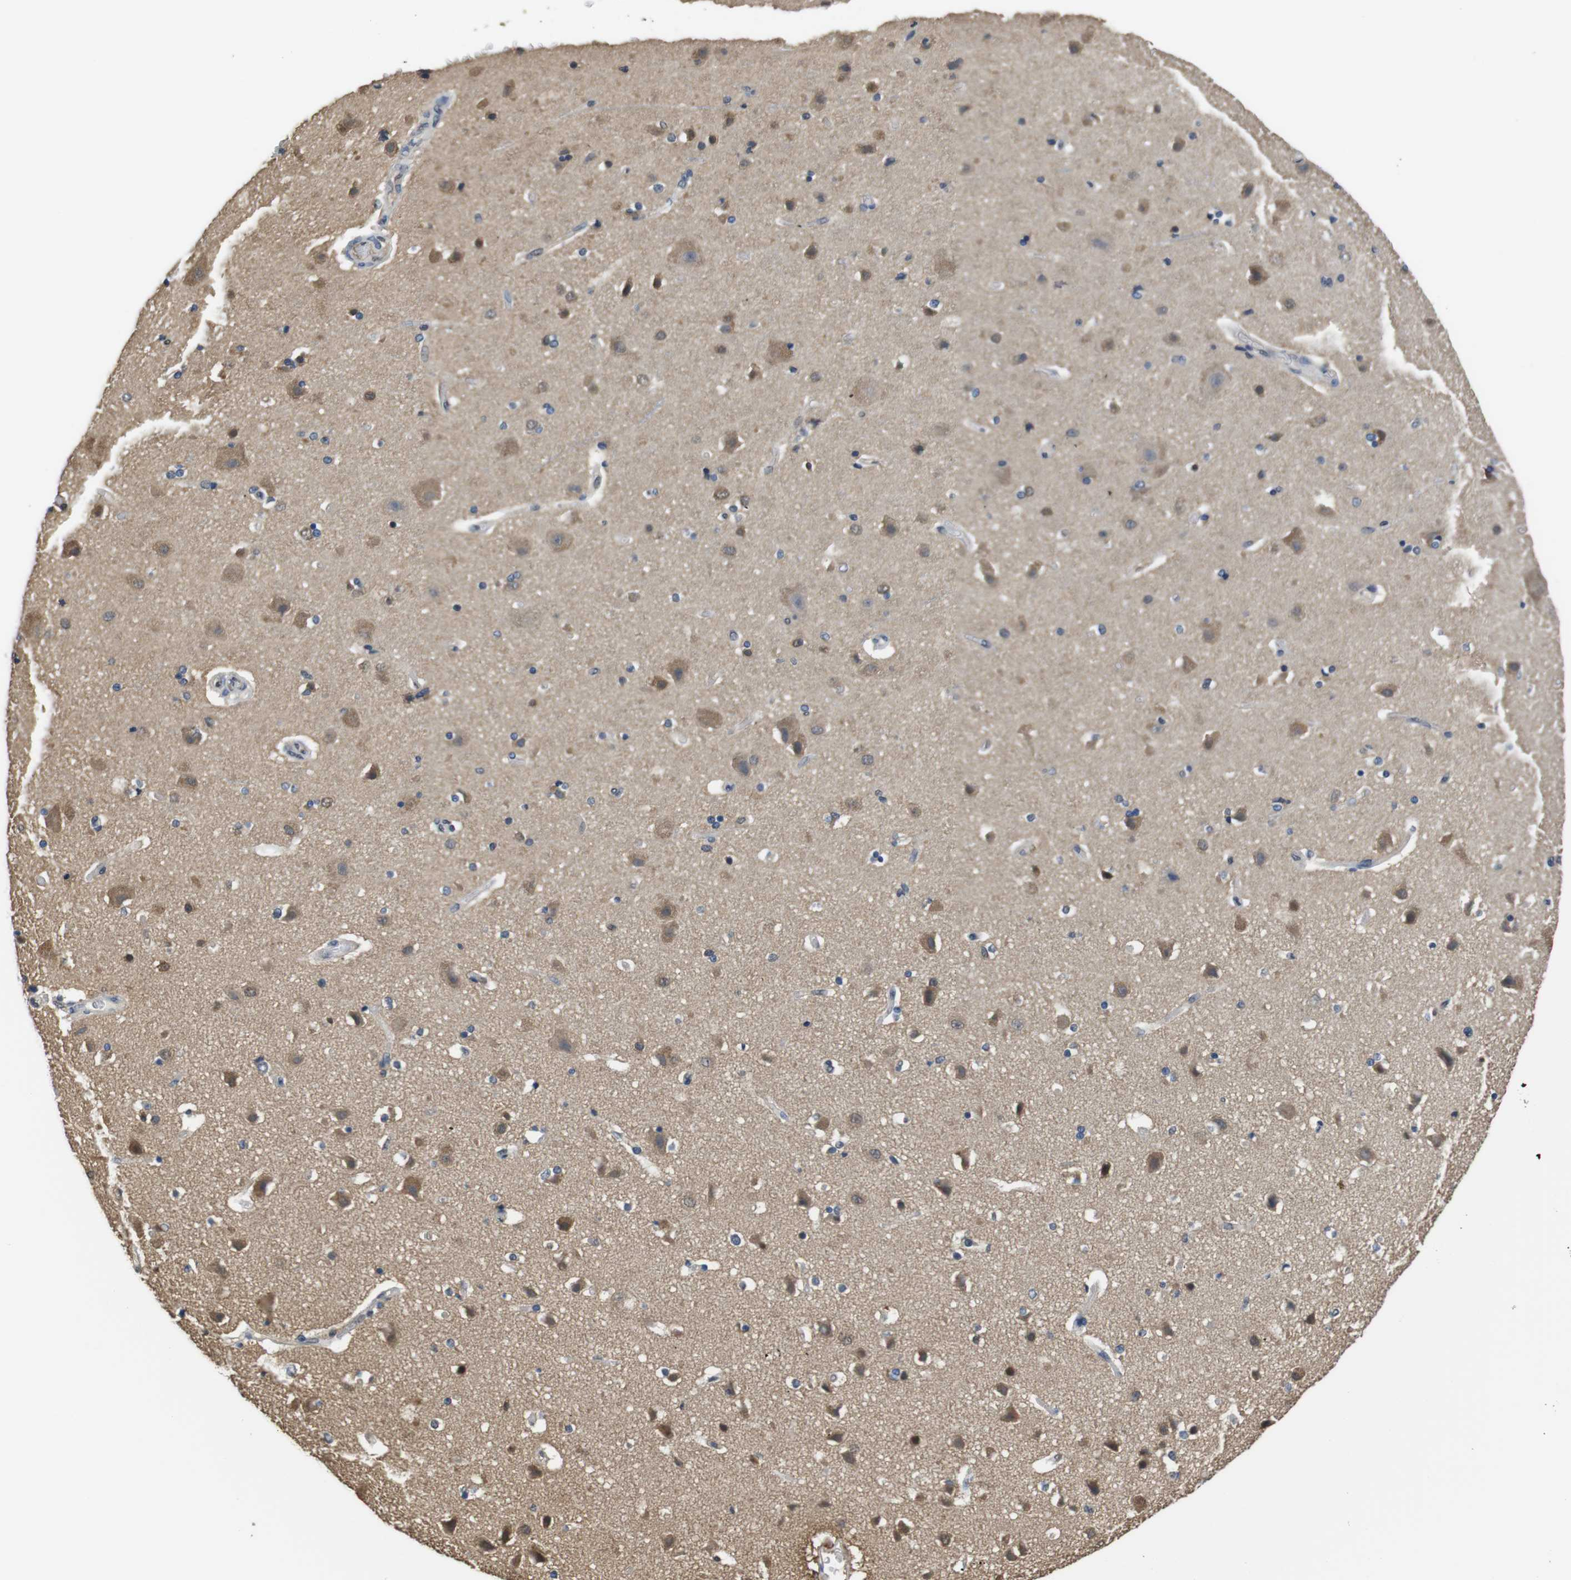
{"staining": {"intensity": "negative", "quantity": "none", "location": "none"}, "tissue": "cerebral cortex", "cell_type": "Endothelial cells", "image_type": "normal", "snomed": [{"axis": "morphology", "description": "Normal tissue, NOS"}, {"axis": "topography", "description": "Cerebral cortex"}], "caption": "High magnification brightfield microscopy of benign cerebral cortex stained with DAB (3,3'-diaminobenzidine) (brown) and counterstained with hematoxylin (blue): endothelial cells show no significant expression. (Stains: DAB immunohistochemistry with hematoxylin counter stain, Microscopy: brightfield microscopy at high magnification).", "gene": "LDHA", "patient": {"sex": "female", "age": 54}}